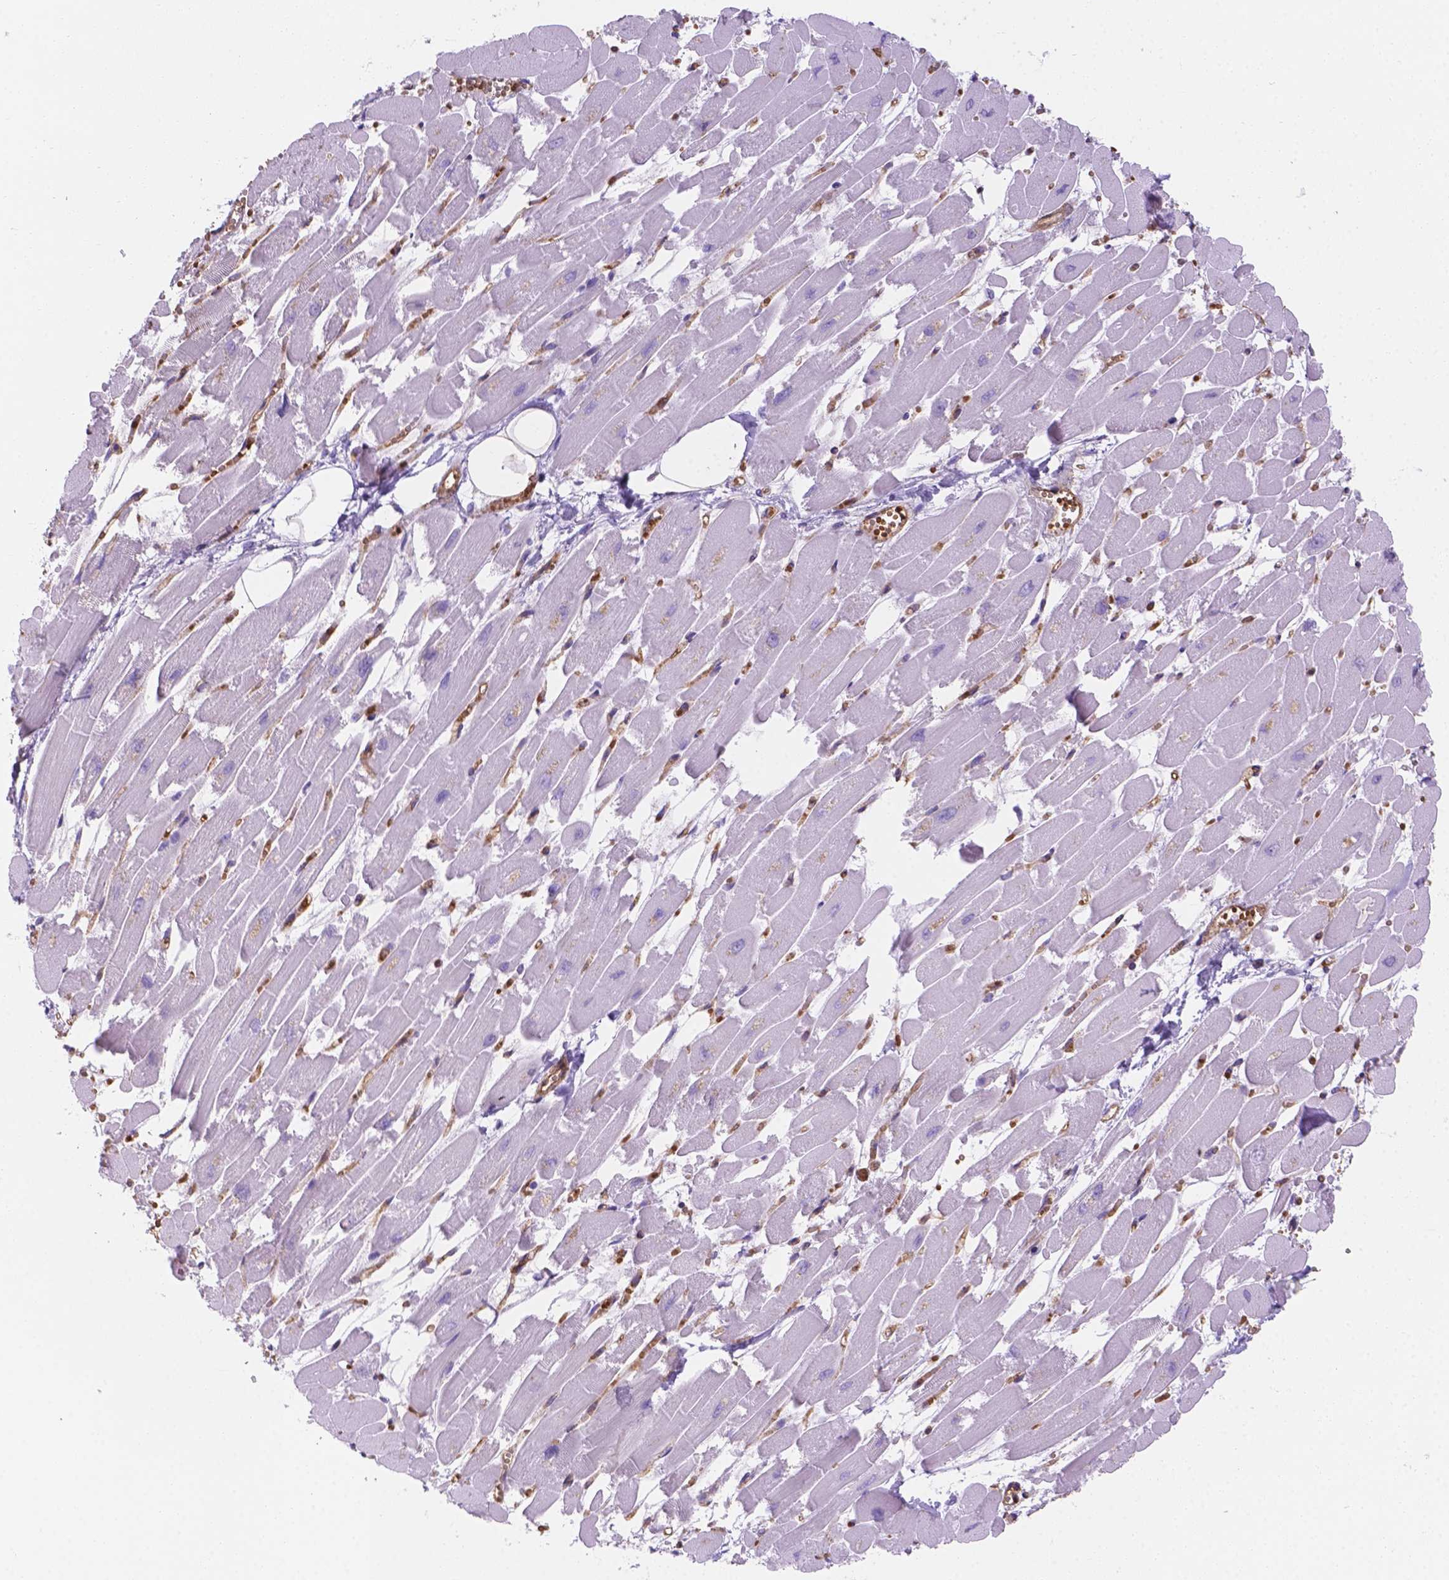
{"staining": {"intensity": "negative", "quantity": "none", "location": "none"}, "tissue": "heart muscle", "cell_type": "Cardiomyocytes", "image_type": "normal", "snomed": [{"axis": "morphology", "description": "Normal tissue, NOS"}, {"axis": "topography", "description": "Heart"}], "caption": "High magnification brightfield microscopy of unremarkable heart muscle stained with DAB (brown) and counterstained with hematoxylin (blue): cardiomyocytes show no significant staining. The staining was performed using DAB to visualize the protein expression in brown, while the nuclei were stained in blue with hematoxylin (Magnification: 20x).", "gene": "SLC40A1", "patient": {"sex": "female", "age": 52}}